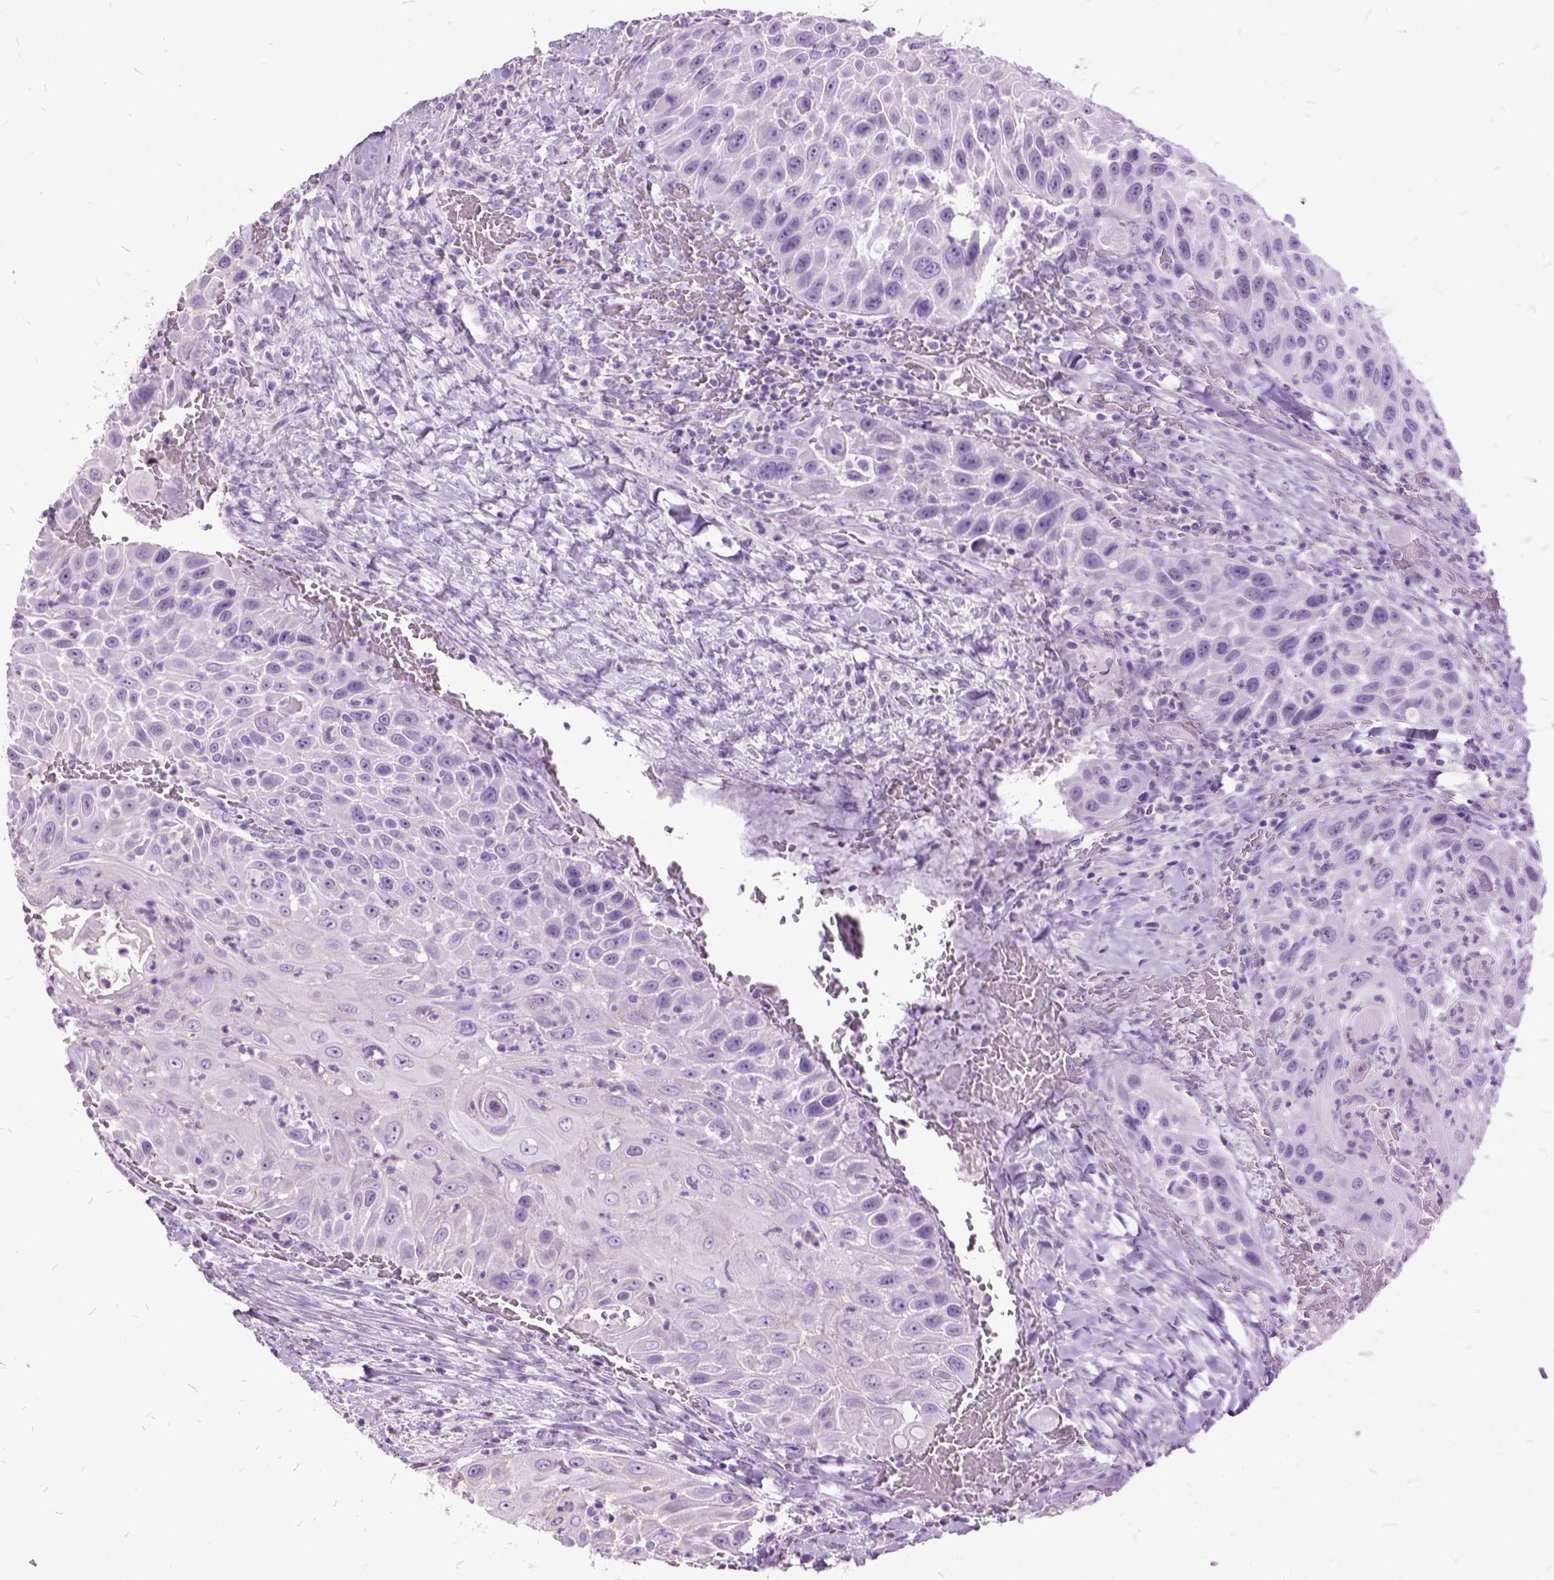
{"staining": {"intensity": "negative", "quantity": "none", "location": "none"}, "tissue": "head and neck cancer", "cell_type": "Tumor cells", "image_type": "cancer", "snomed": [{"axis": "morphology", "description": "Squamous cell carcinoma, NOS"}, {"axis": "topography", "description": "Head-Neck"}], "caption": "An immunohistochemistry photomicrograph of head and neck squamous cell carcinoma is shown. There is no staining in tumor cells of head and neck squamous cell carcinoma. (DAB immunohistochemistry, high magnification).", "gene": "MME", "patient": {"sex": "male", "age": 69}}